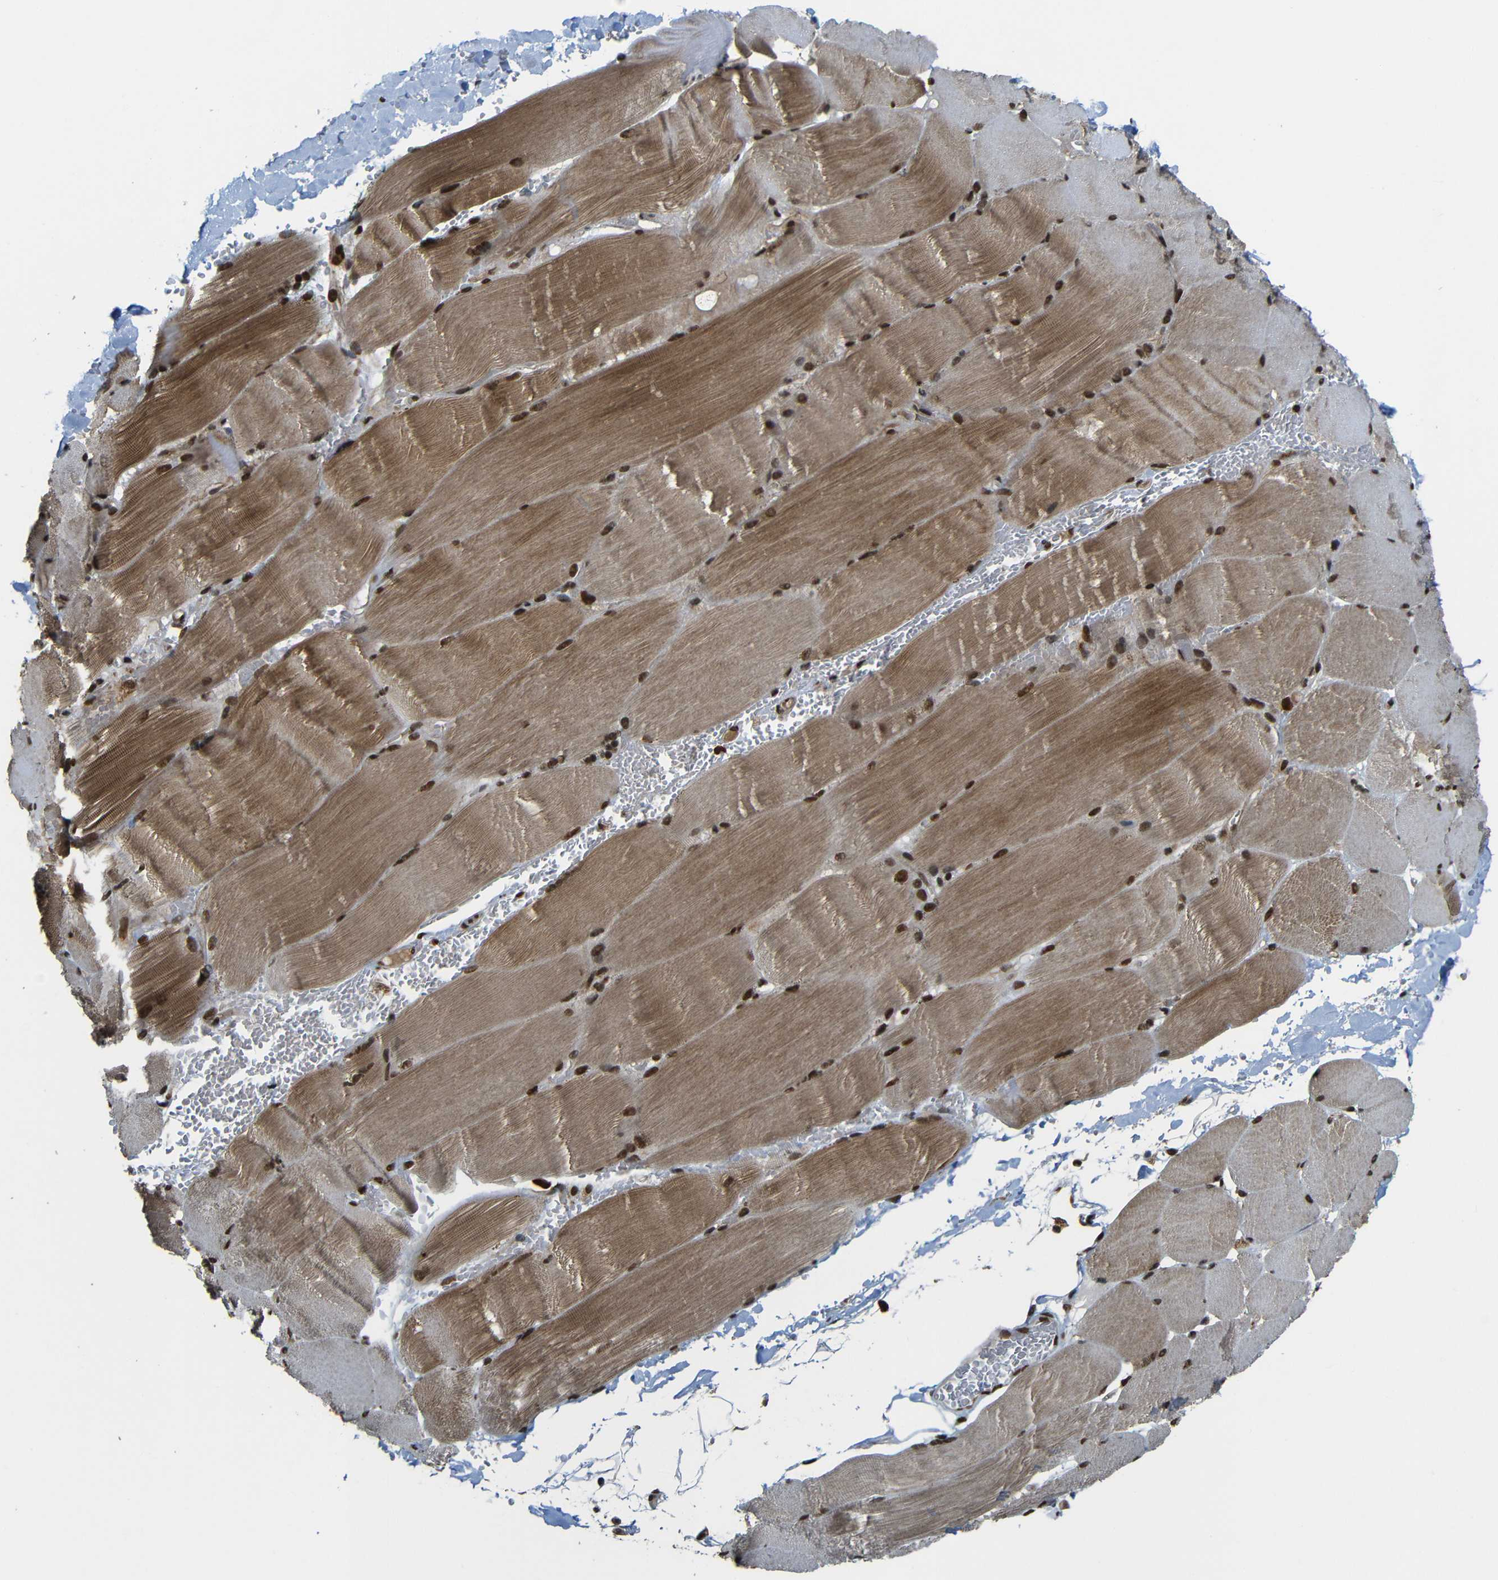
{"staining": {"intensity": "strong", "quantity": ">75%", "location": "cytoplasmic/membranous,nuclear"}, "tissue": "skeletal muscle", "cell_type": "Myocytes", "image_type": "normal", "snomed": [{"axis": "morphology", "description": "Normal tissue, NOS"}, {"axis": "topography", "description": "Skin"}, {"axis": "topography", "description": "Skeletal muscle"}], "caption": "Immunohistochemical staining of unremarkable human skeletal muscle shows strong cytoplasmic/membranous,nuclear protein expression in about >75% of myocytes. (brown staining indicates protein expression, while blue staining denotes nuclei).", "gene": "TCF7L2", "patient": {"sex": "male", "age": 83}}